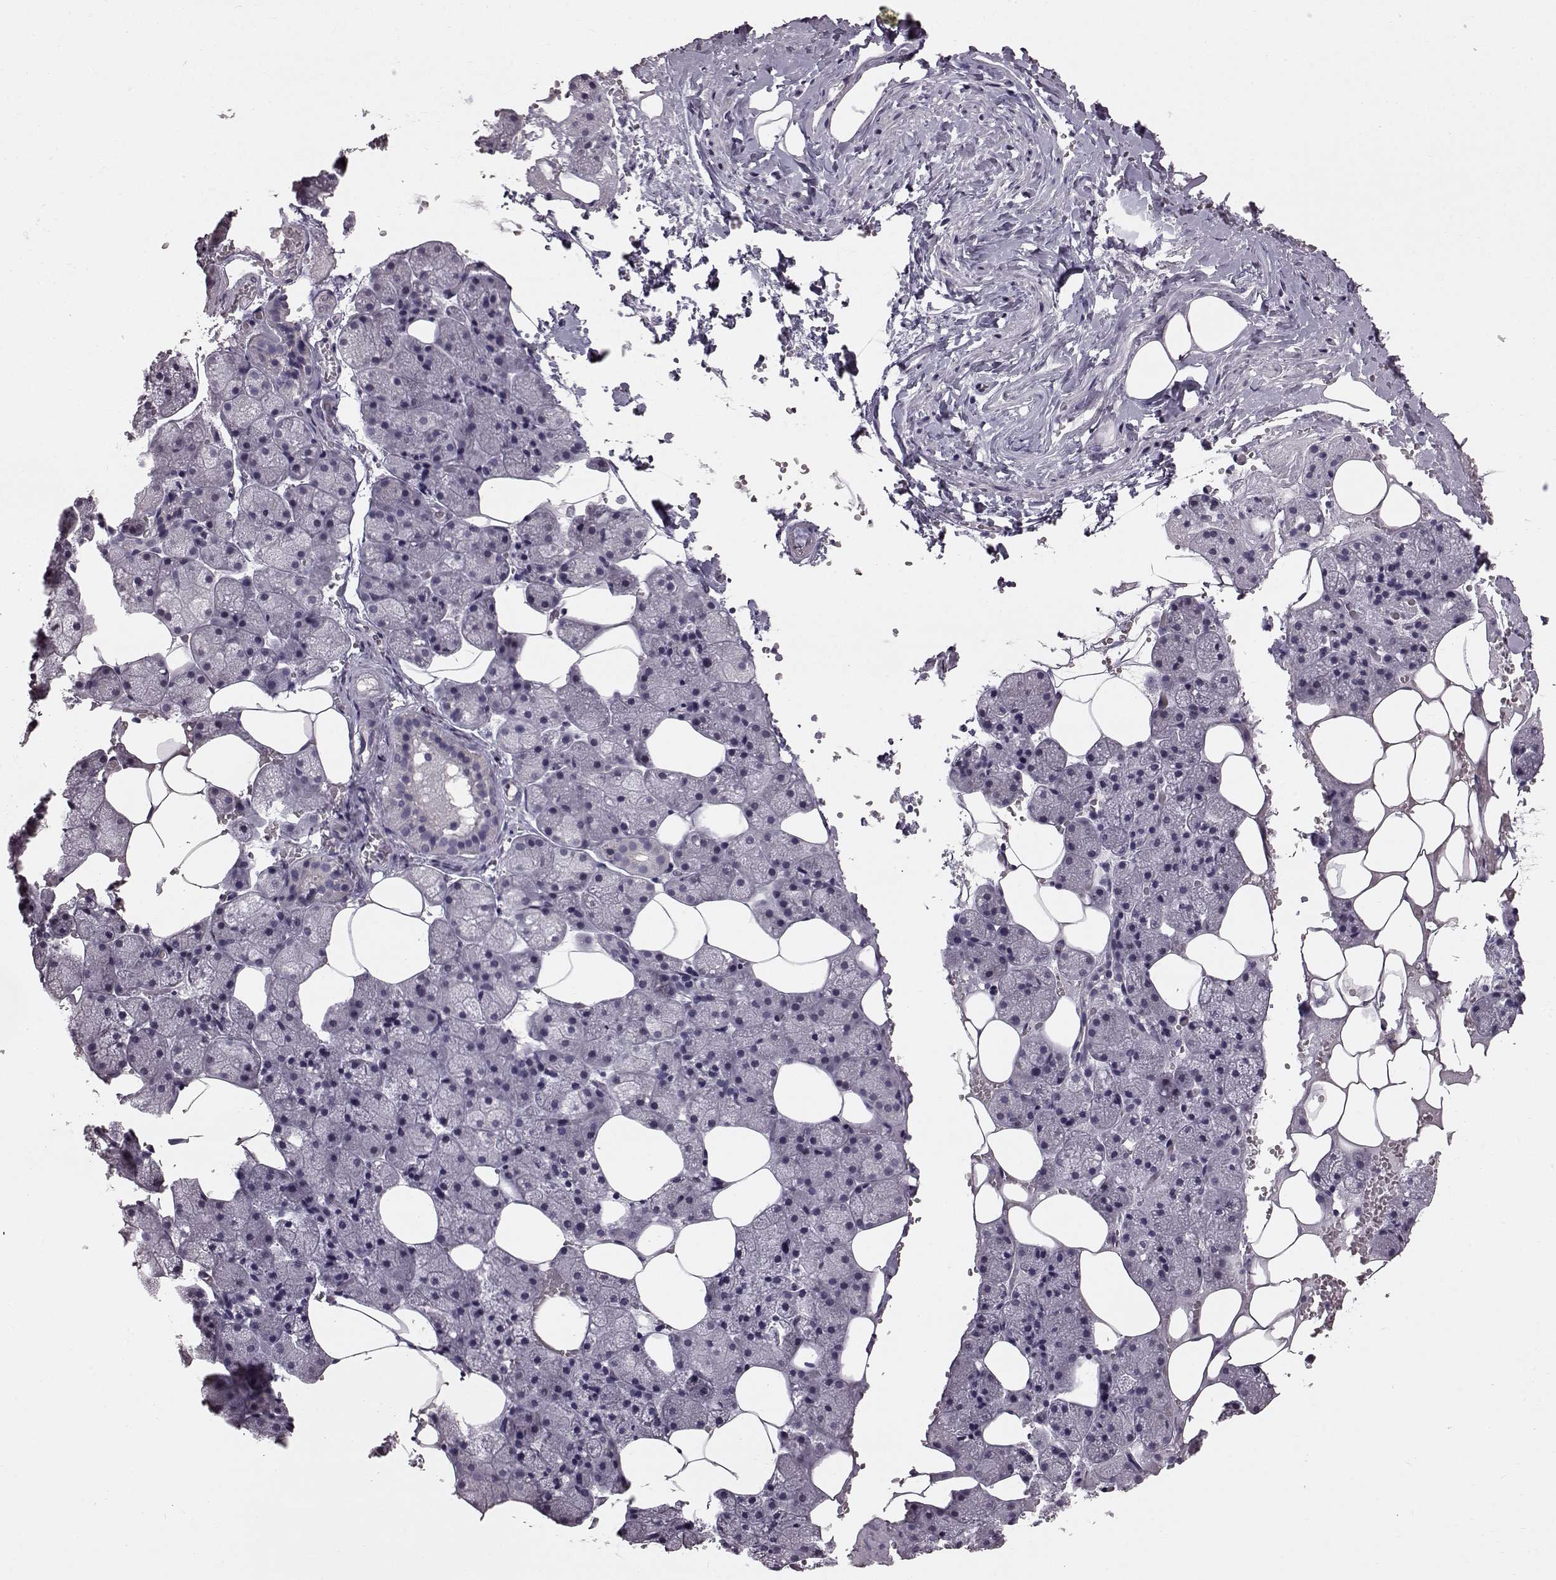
{"staining": {"intensity": "negative", "quantity": "none", "location": "none"}, "tissue": "salivary gland", "cell_type": "Glandular cells", "image_type": "normal", "snomed": [{"axis": "morphology", "description": "Normal tissue, NOS"}, {"axis": "topography", "description": "Salivary gland"}], "caption": "Normal salivary gland was stained to show a protein in brown. There is no significant staining in glandular cells. (DAB (3,3'-diaminobenzidine) immunohistochemistry (IHC) with hematoxylin counter stain).", "gene": "TCHHL1", "patient": {"sex": "male", "age": 38}}